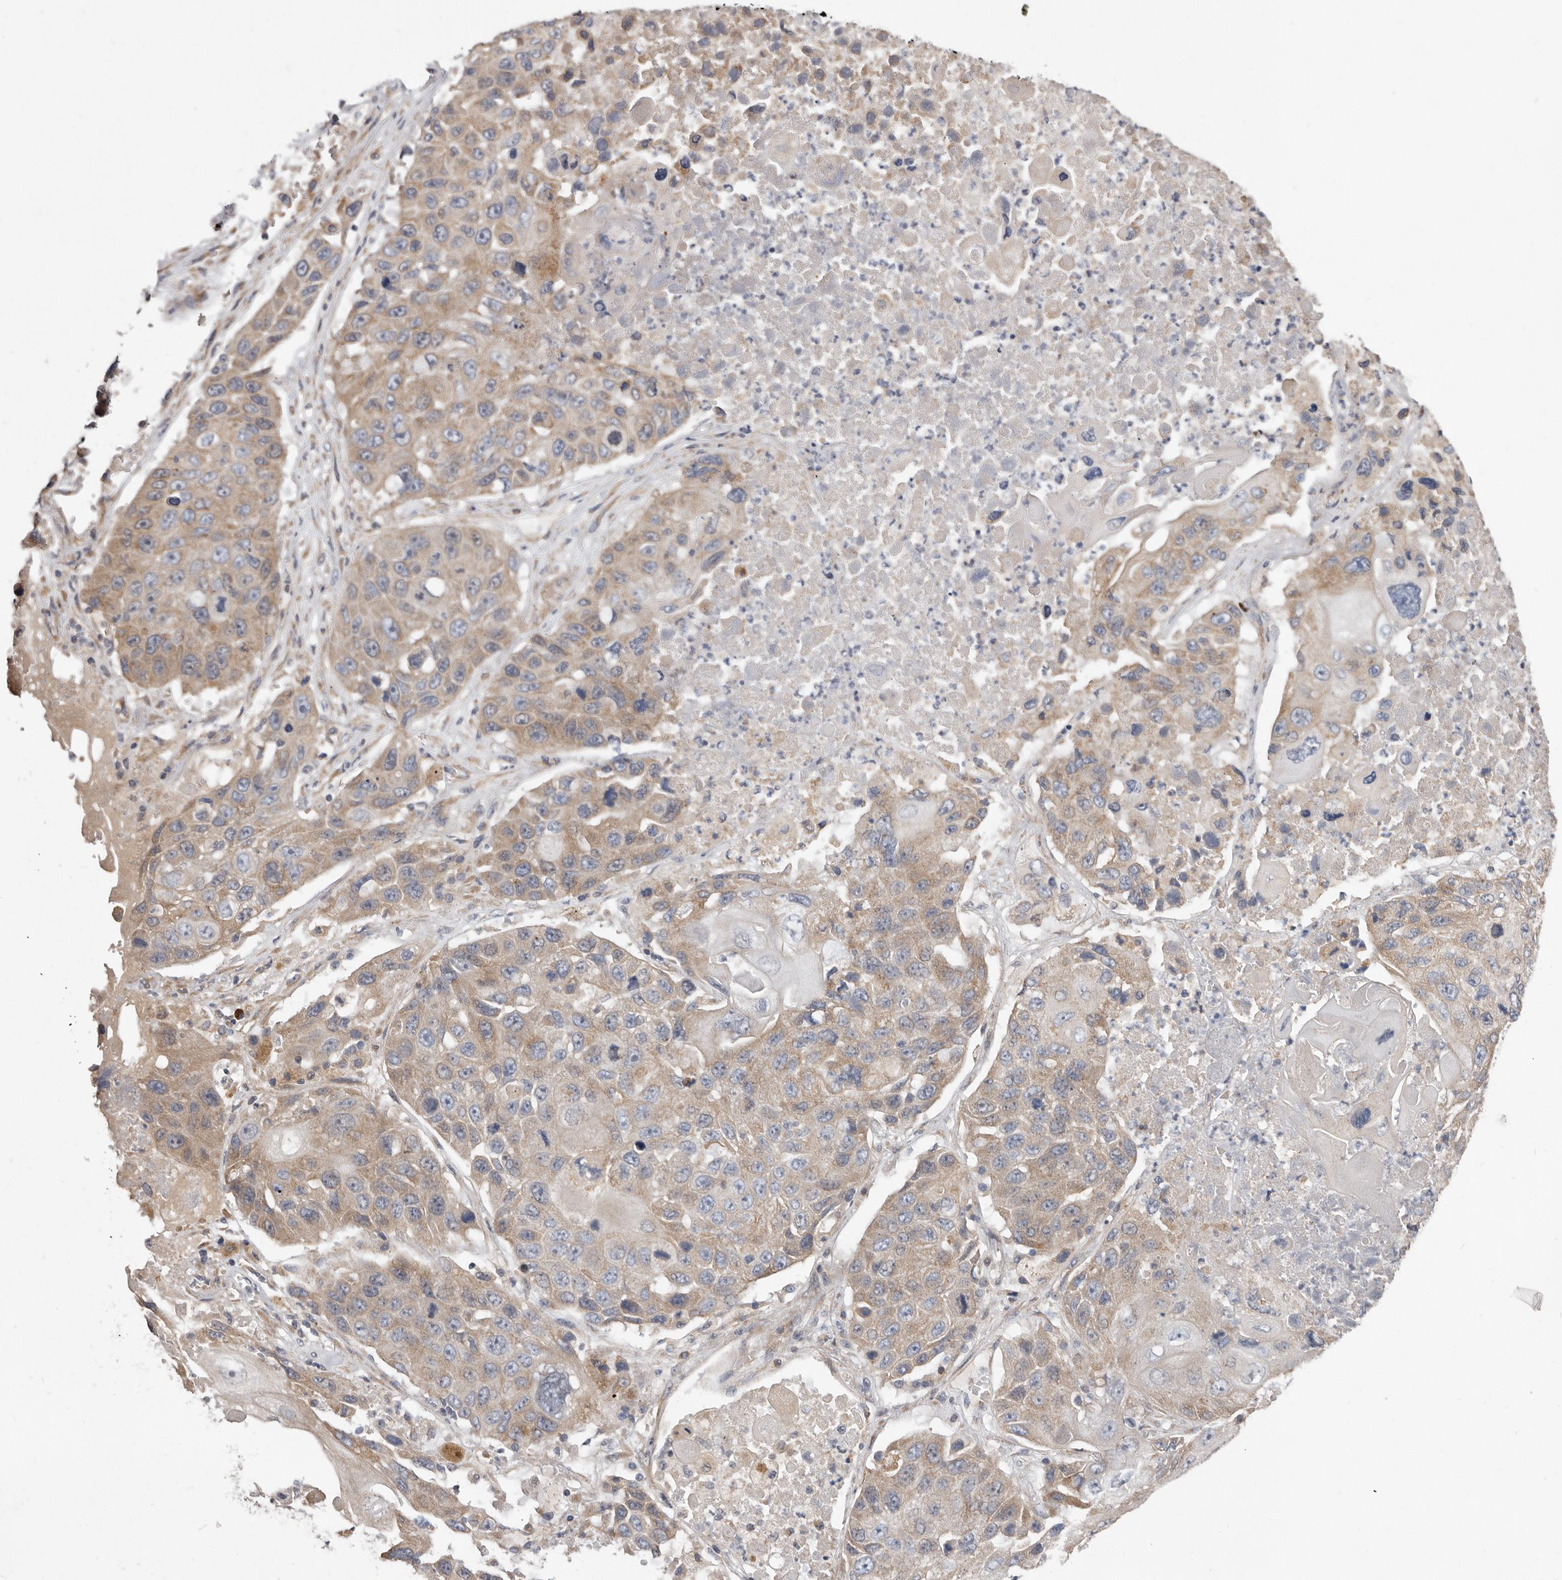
{"staining": {"intensity": "weak", "quantity": "25%-75%", "location": "cytoplasmic/membranous"}, "tissue": "lung cancer", "cell_type": "Tumor cells", "image_type": "cancer", "snomed": [{"axis": "morphology", "description": "Squamous cell carcinoma, NOS"}, {"axis": "topography", "description": "Lung"}], "caption": "Immunohistochemistry (IHC) of lung squamous cell carcinoma demonstrates low levels of weak cytoplasmic/membranous staining in about 25%-75% of tumor cells.", "gene": "ASIC5", "patient": {"sex": "male", "age": 61}}